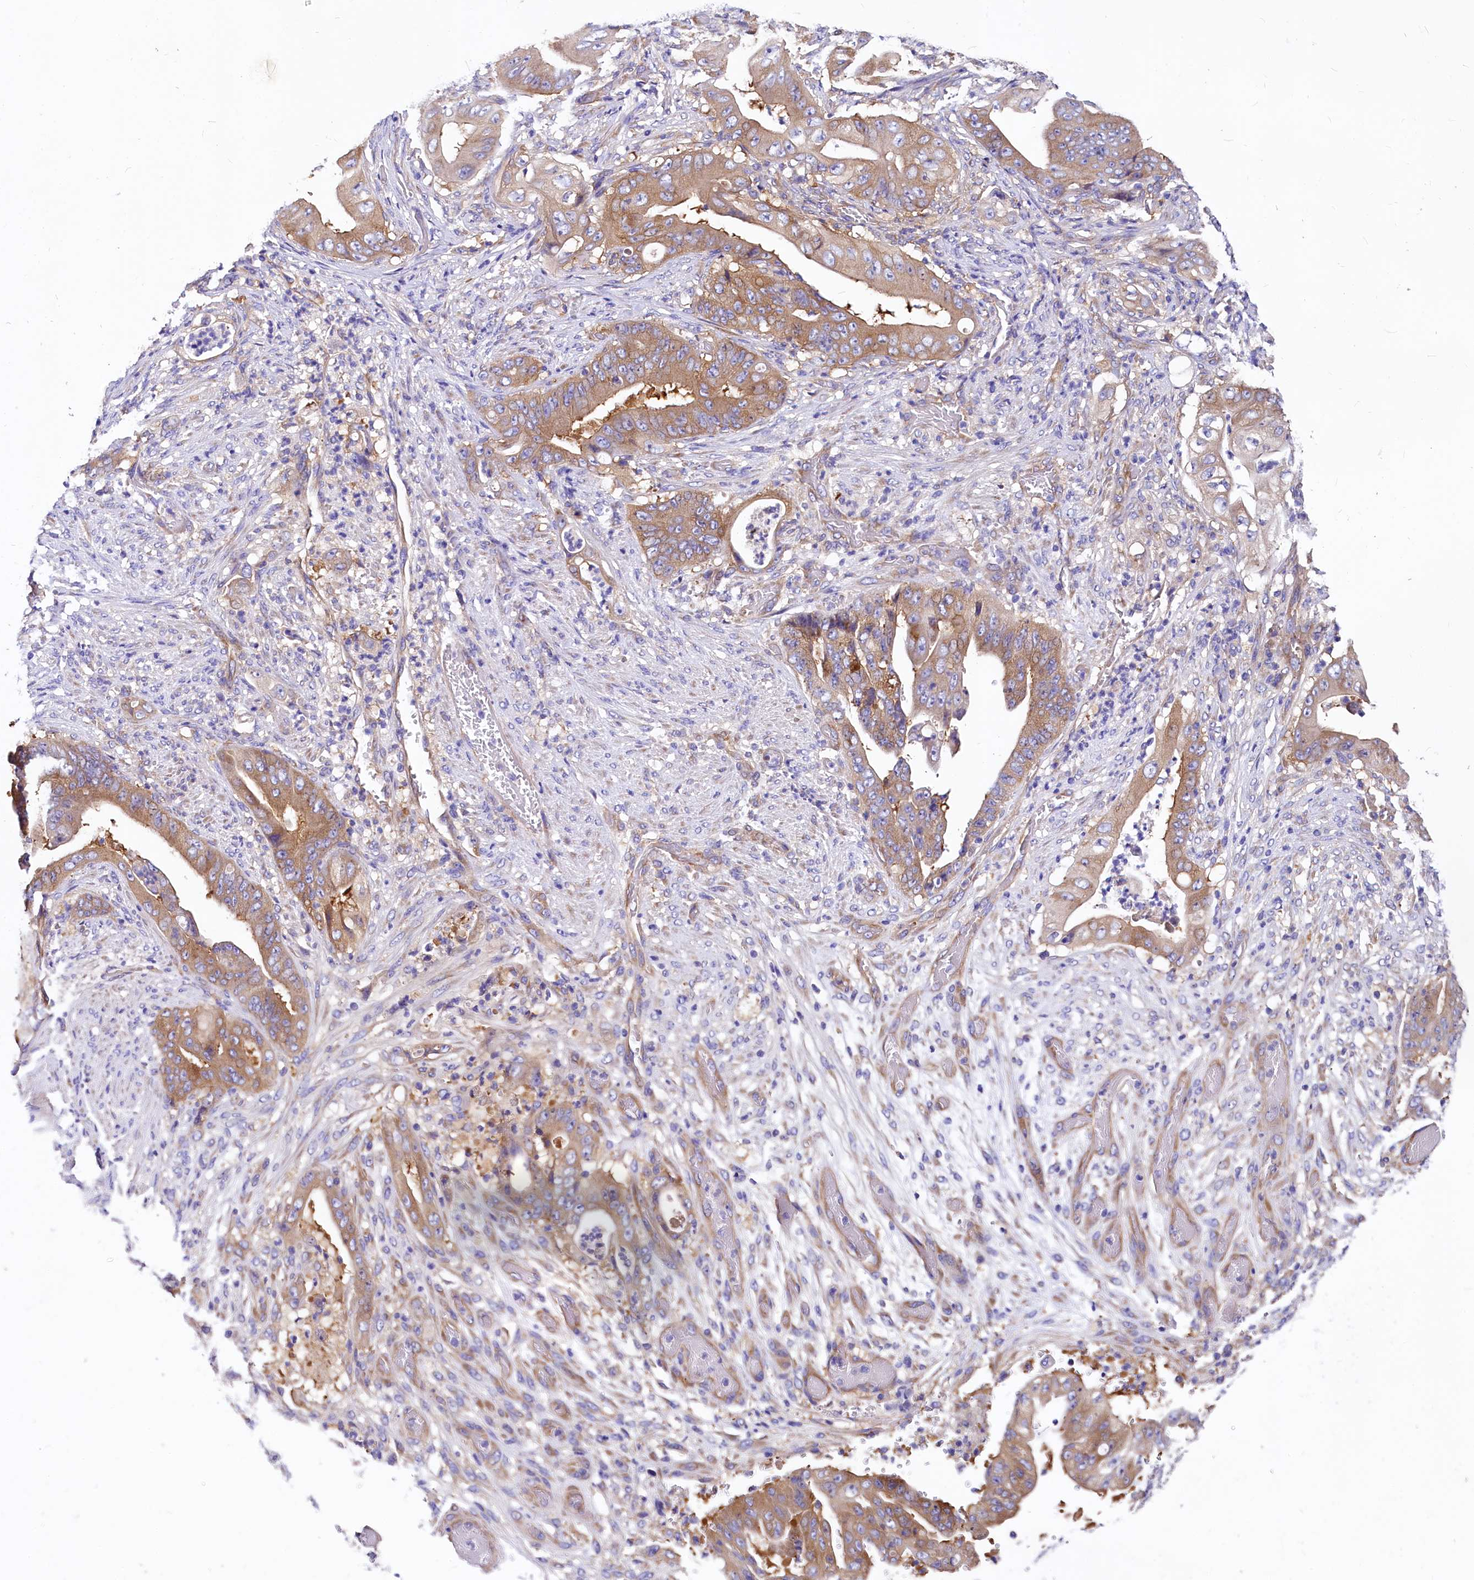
{"staining": {"intensity": "moderate", "quantity": ">75%", "location": "cytoplasmic/membranous"}, "tissue": "stomach cancer", "cell_type": "Tumor cells", "image_type": "cancer", "snomed": [{"axis": "morphology", "description": "Adenocarcinoma, NOS"}, {"axis": "topography", "description": "Stomach"}], "caption": "Immunohistochemical staining of stomach adenocarcinoma demonstrates medium levels of moderate cytoplasmic/membranous protein staining in approximately >75% of tumor cells. (brown staining indicates protein expression, while blue staining denotes nuclei).", "gene": "QARS1", "patient": {"sex": "female", "age": 73}}